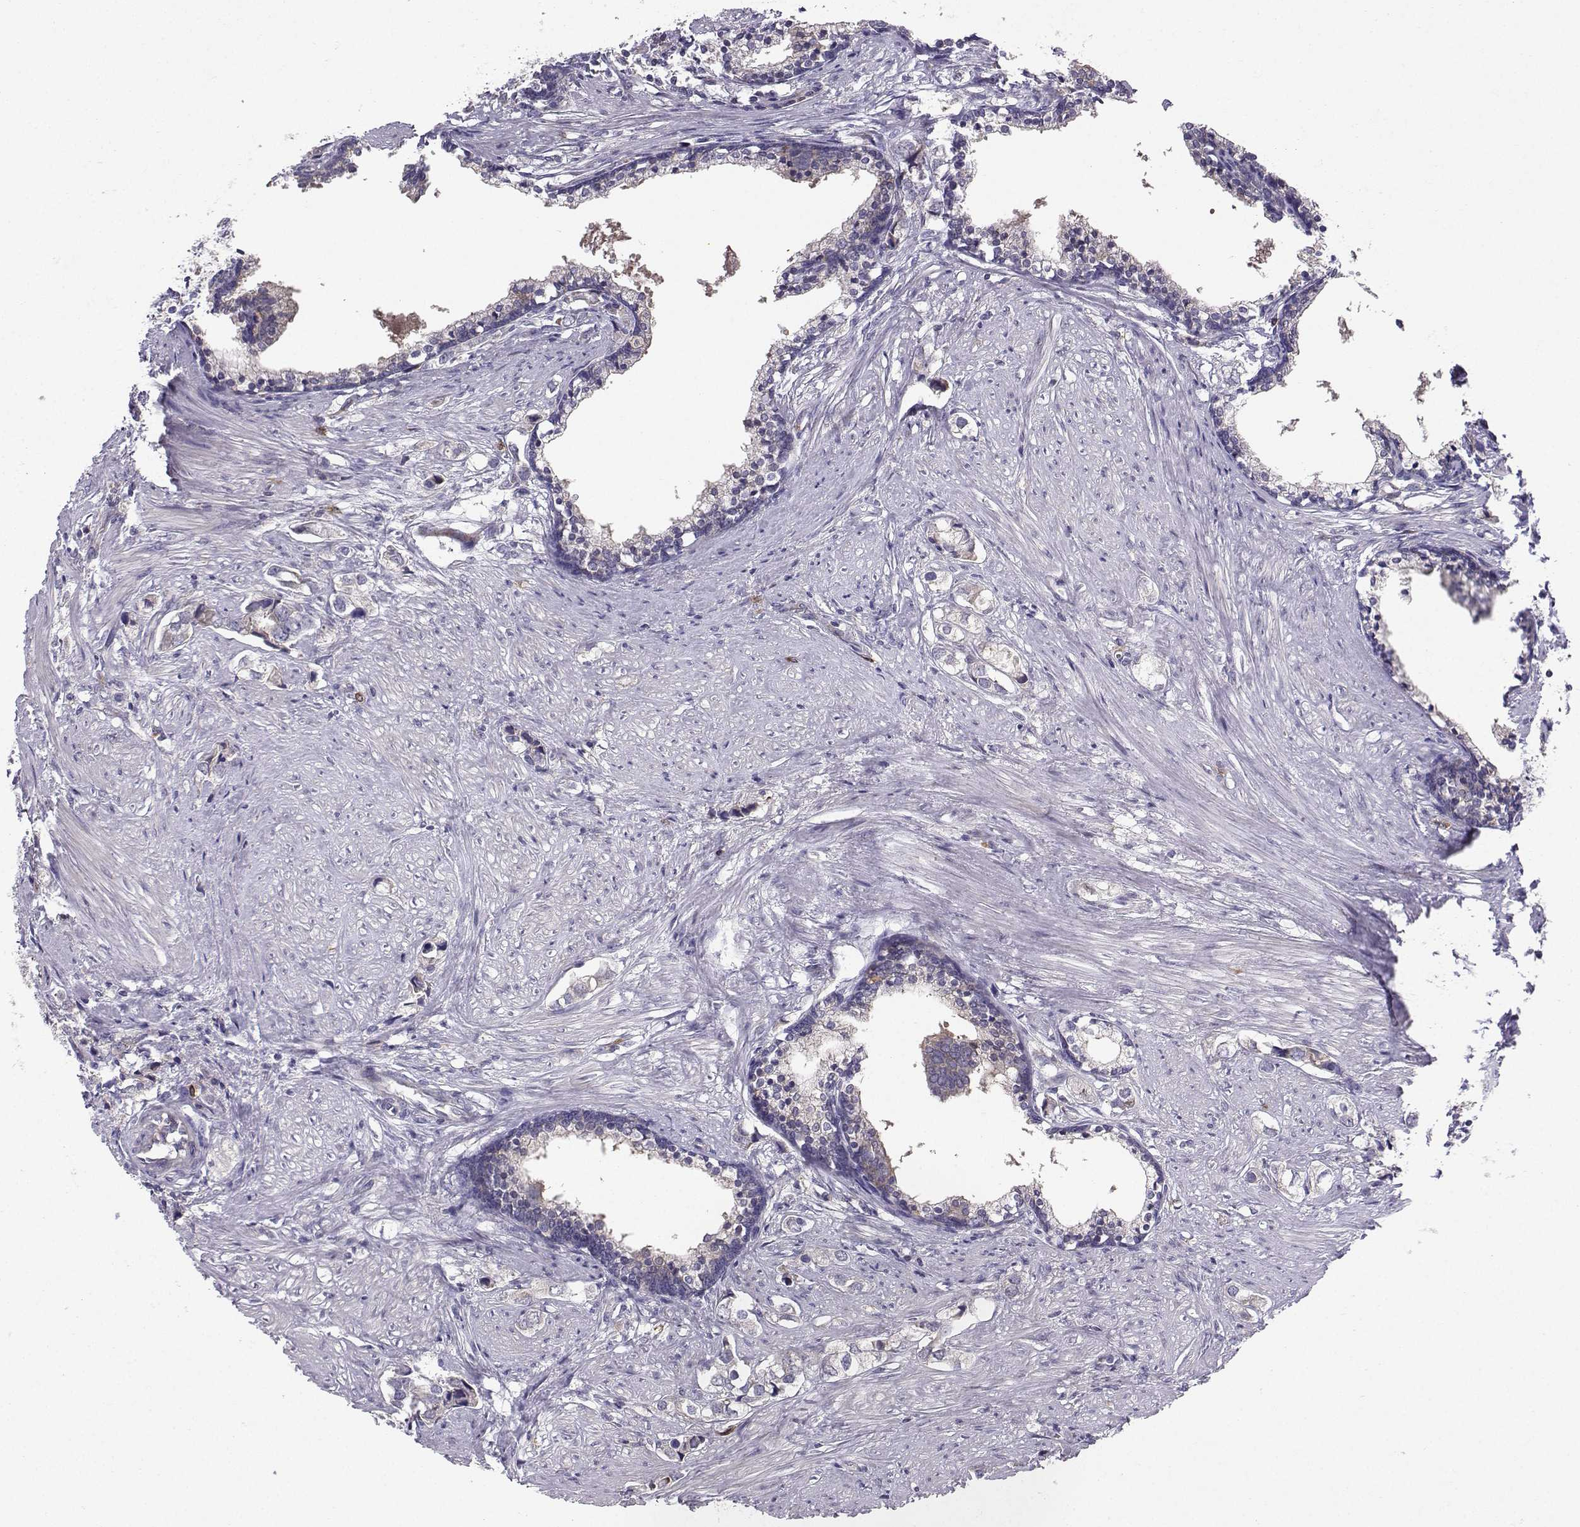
{"staining": {"intensity": "negative", "quantity": "none", "location": "none"}, "tissue": "prostate cancer", "cell_type": "Tumor cells", "image_type": "cancer", "snomed": [{"axis": "morphology", "description": "Adenocarcinoma, NOS"}, {"axis": "topography", "description": "Prostate and seminal vesicle, NOS"}], "caption": "Immunohistochemistry micrograph of human adenocarcinoma (prostate) stained for a protein (brown), which exhibits no positivity in tumor cells.", "gene": "STXBP5", "patient": {"sex": "male", "age": 63}}